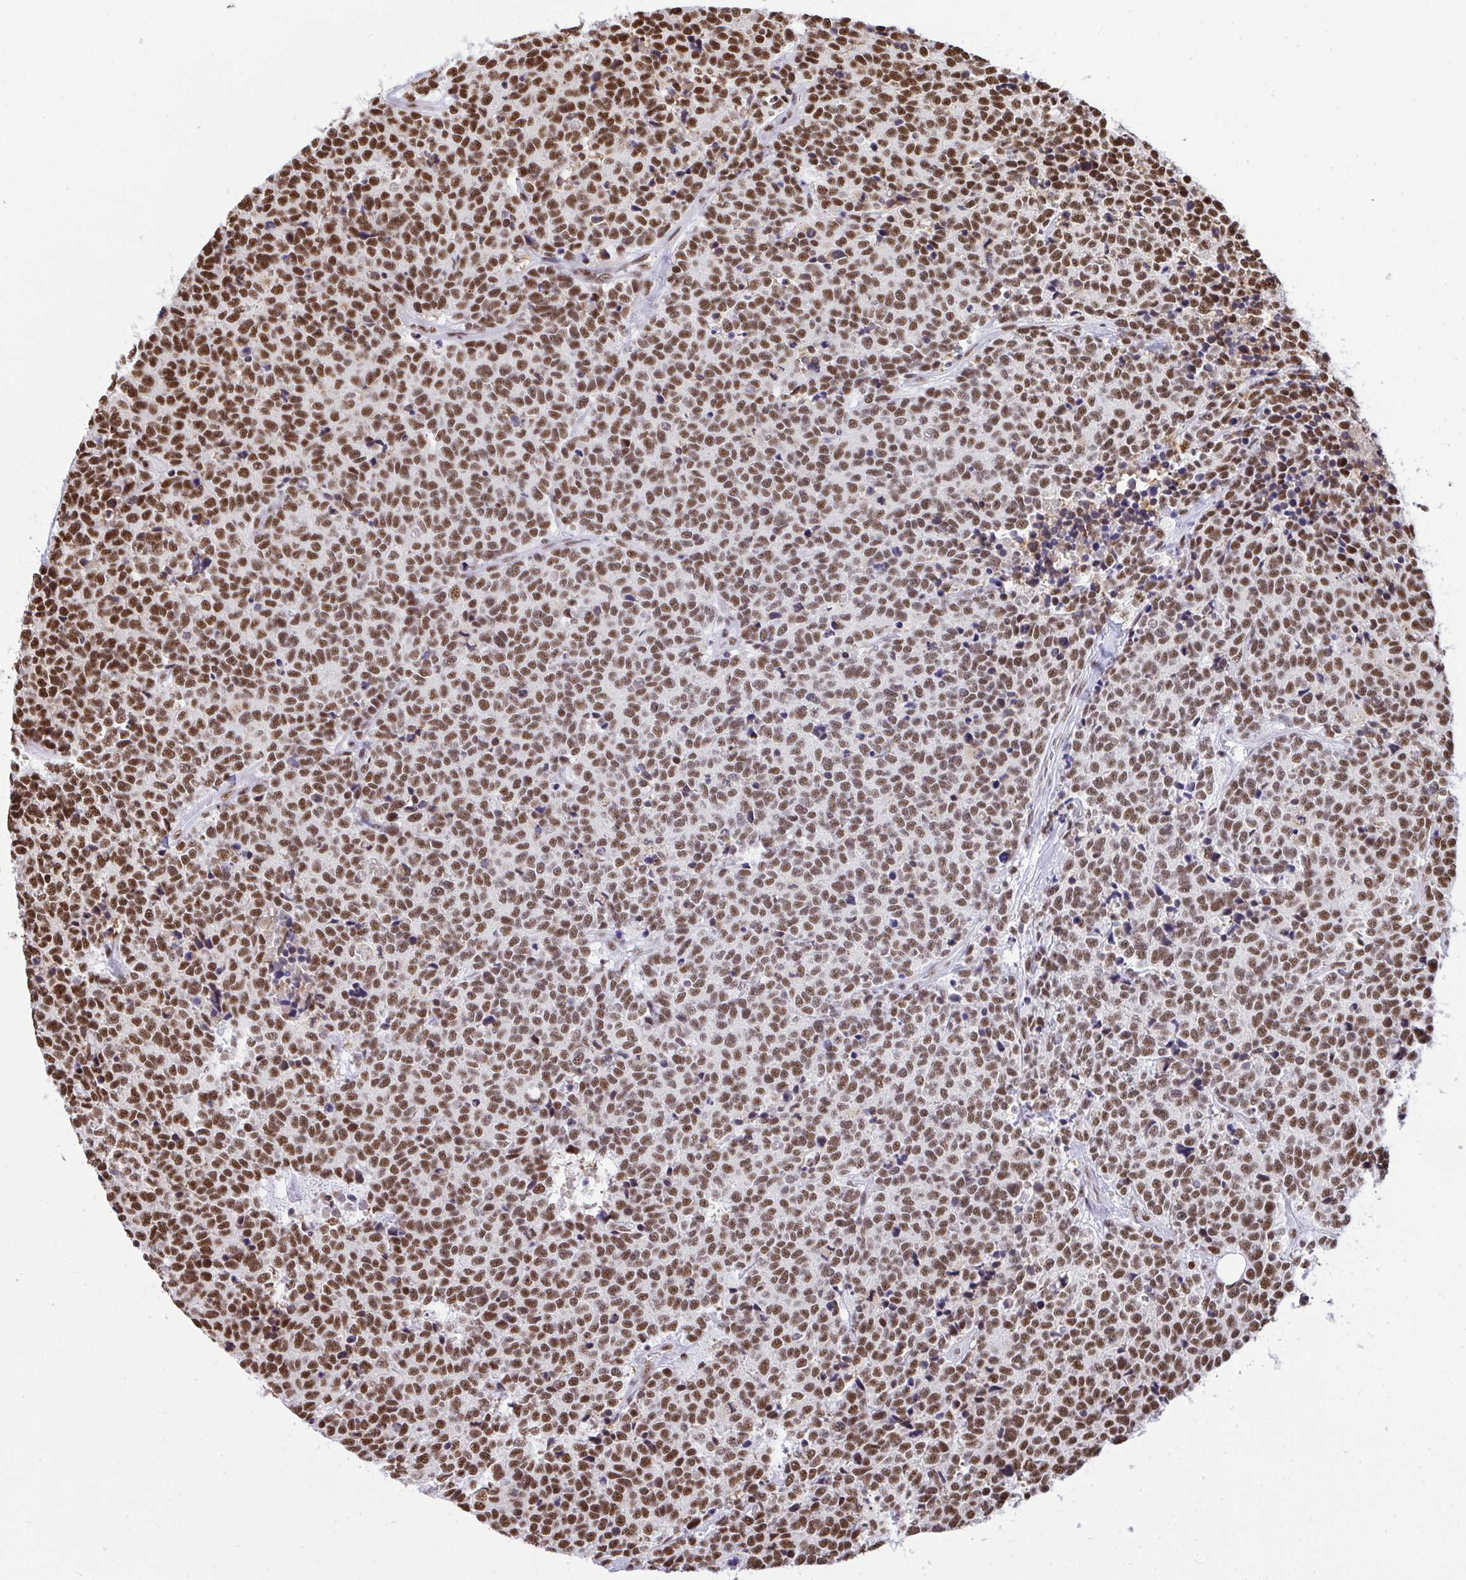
{"staining": {"intensity": "moderate", "quantity": ">75%", "location": "nuclear"}, "tissue": "carcinoid", "cell_type": "Tumor cells", "image_type": "cancer", "snomed": [{"axis": "morphology", "description": "Carcinoid, malignant, NOS"}, {"axis": "topography", "description": "Skin"}], "caption": "A brown stain shows moderate nuclear expression of a protein in human carcinoid tumor cells.", "gene": "PRPF19", "patient": {"sex": "female", "age": 79}}